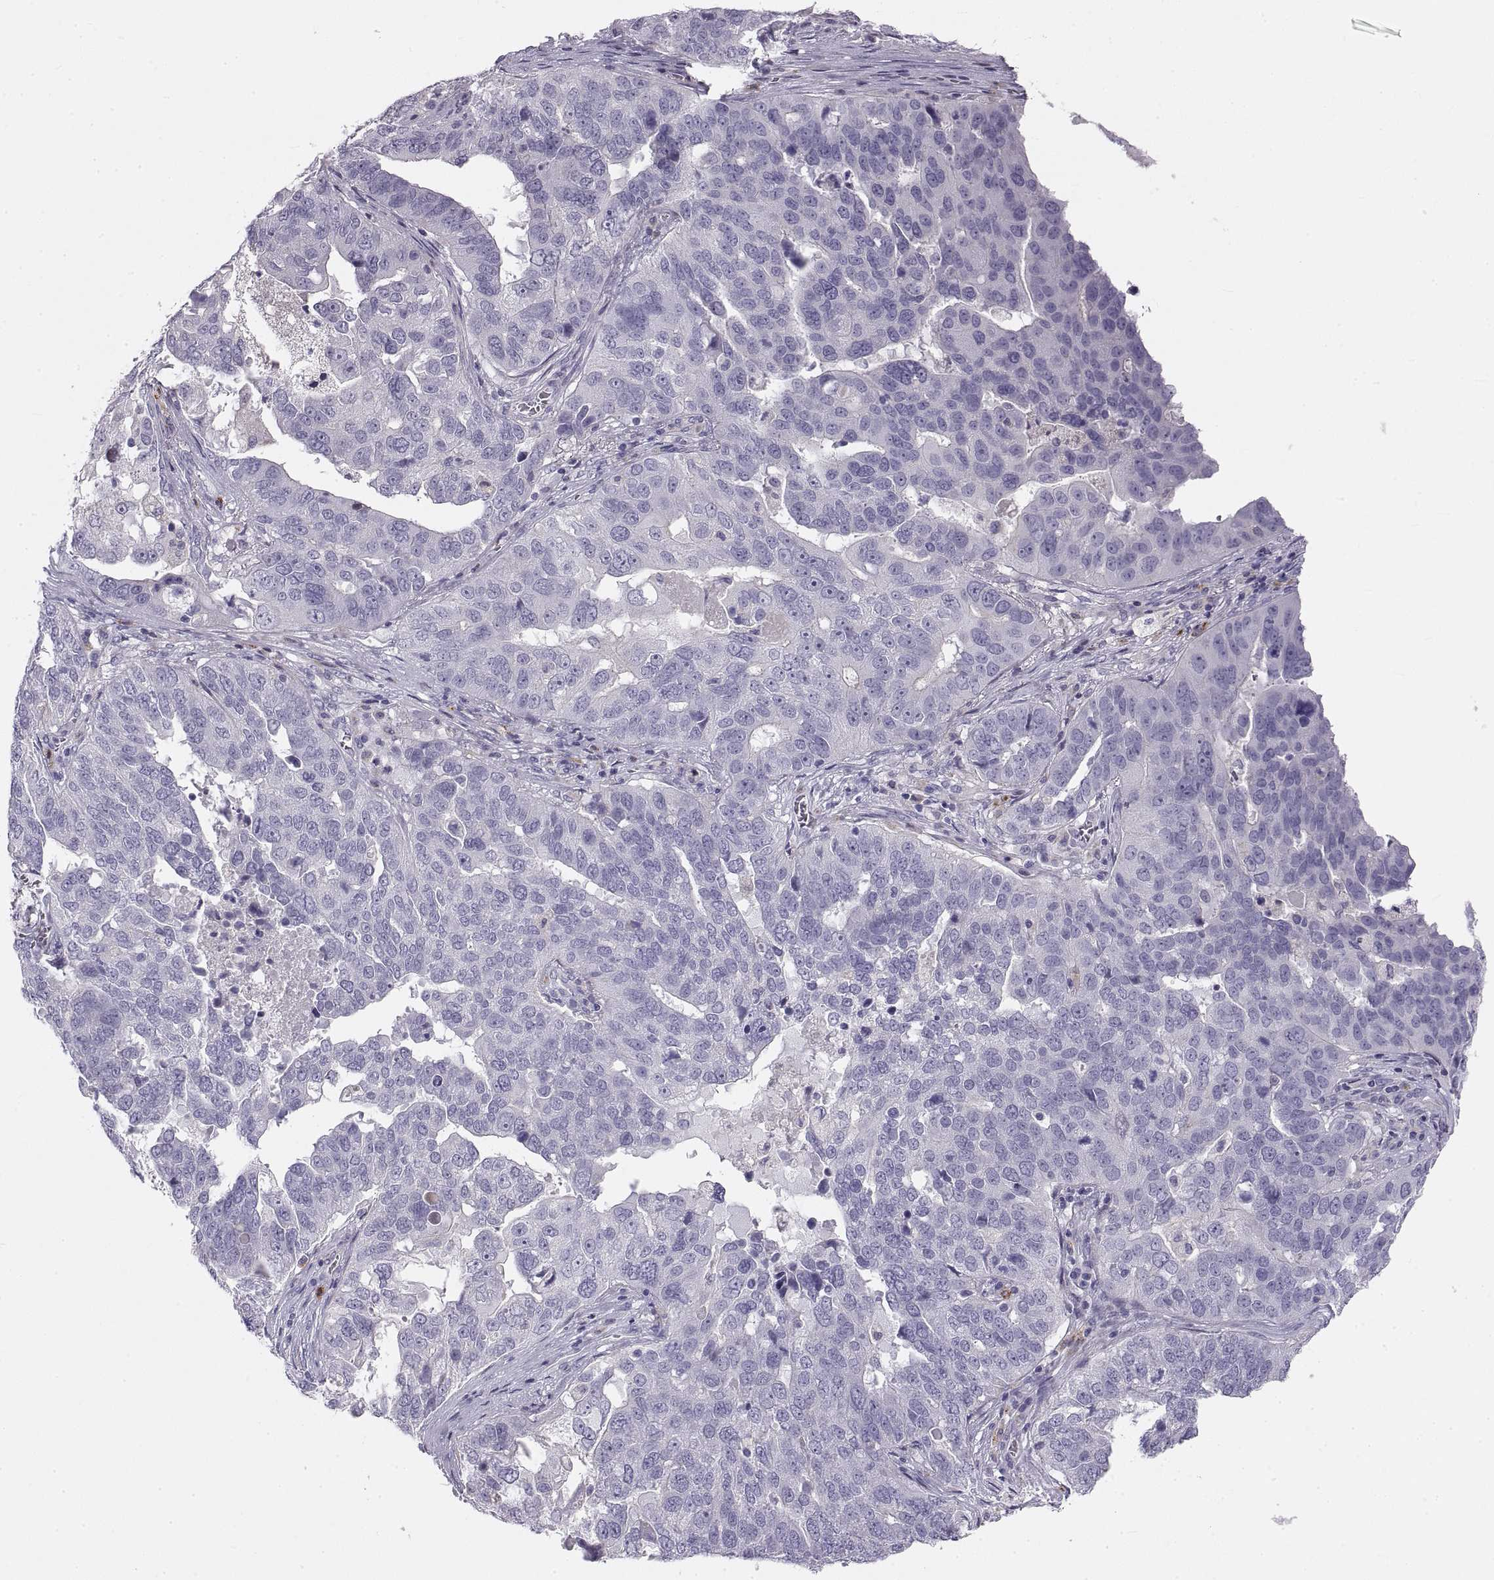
{"staining": {"intensity": "negative", "quantity": "none", "location": "none"}, "tissue": "ovarian cancer", "cell_type": "Tumor cells", "image_type": "cancer", "snomed": [{"axis": "morphology", "description": "Carcinoma, endometroid"}, {"axis": "topography", "description": "Soft tissue"}, {"axis": "topography", "description": "Ovary"}], "caption": "A histopathology image of ovarian endometroid carcinoma stained for a protein displays no brown staining in tumor cells.", "gene": "CRYBB3", "patient": {"sex": "female", "age": 52}}